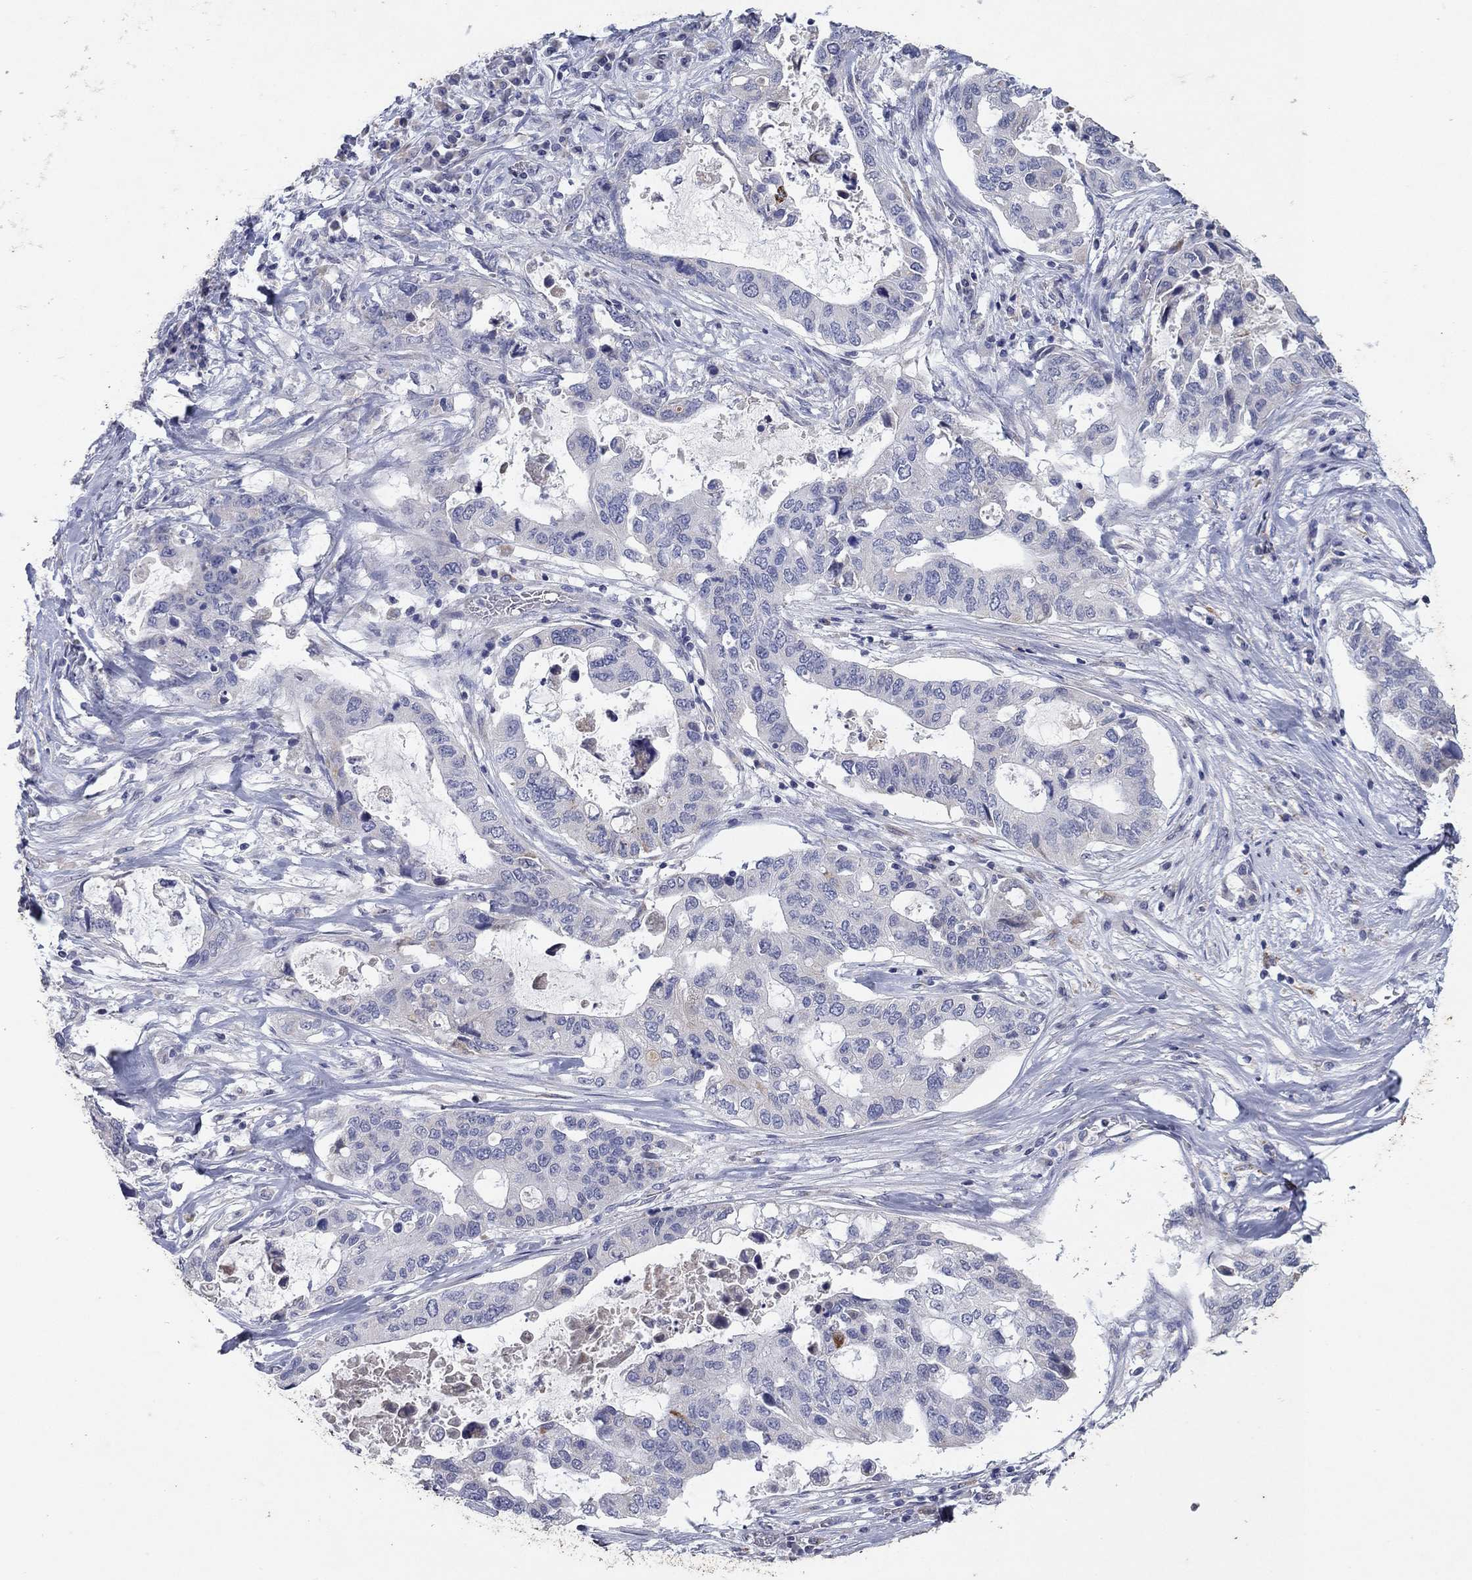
{"staining": {"intensity": "negative", "quantity": "none", "location": "none"}, "tissue": "stomach cancer", "cell_type": "Tumor cells", "image_type": "cancer", "snomed": [{"axis": "morphology", "description": "Adenocarcinoma, NOS"}, {"axis": "topography", "description": "Stomach"}], "caption": "There is no significant staining in tumor cells of stomach adenocarcinoma. (Brightfield microscopy of DAB immunohistochemistry at high magnification).", "gene": "PTGDS", "patient": {"sex": "male", "age": 54}}